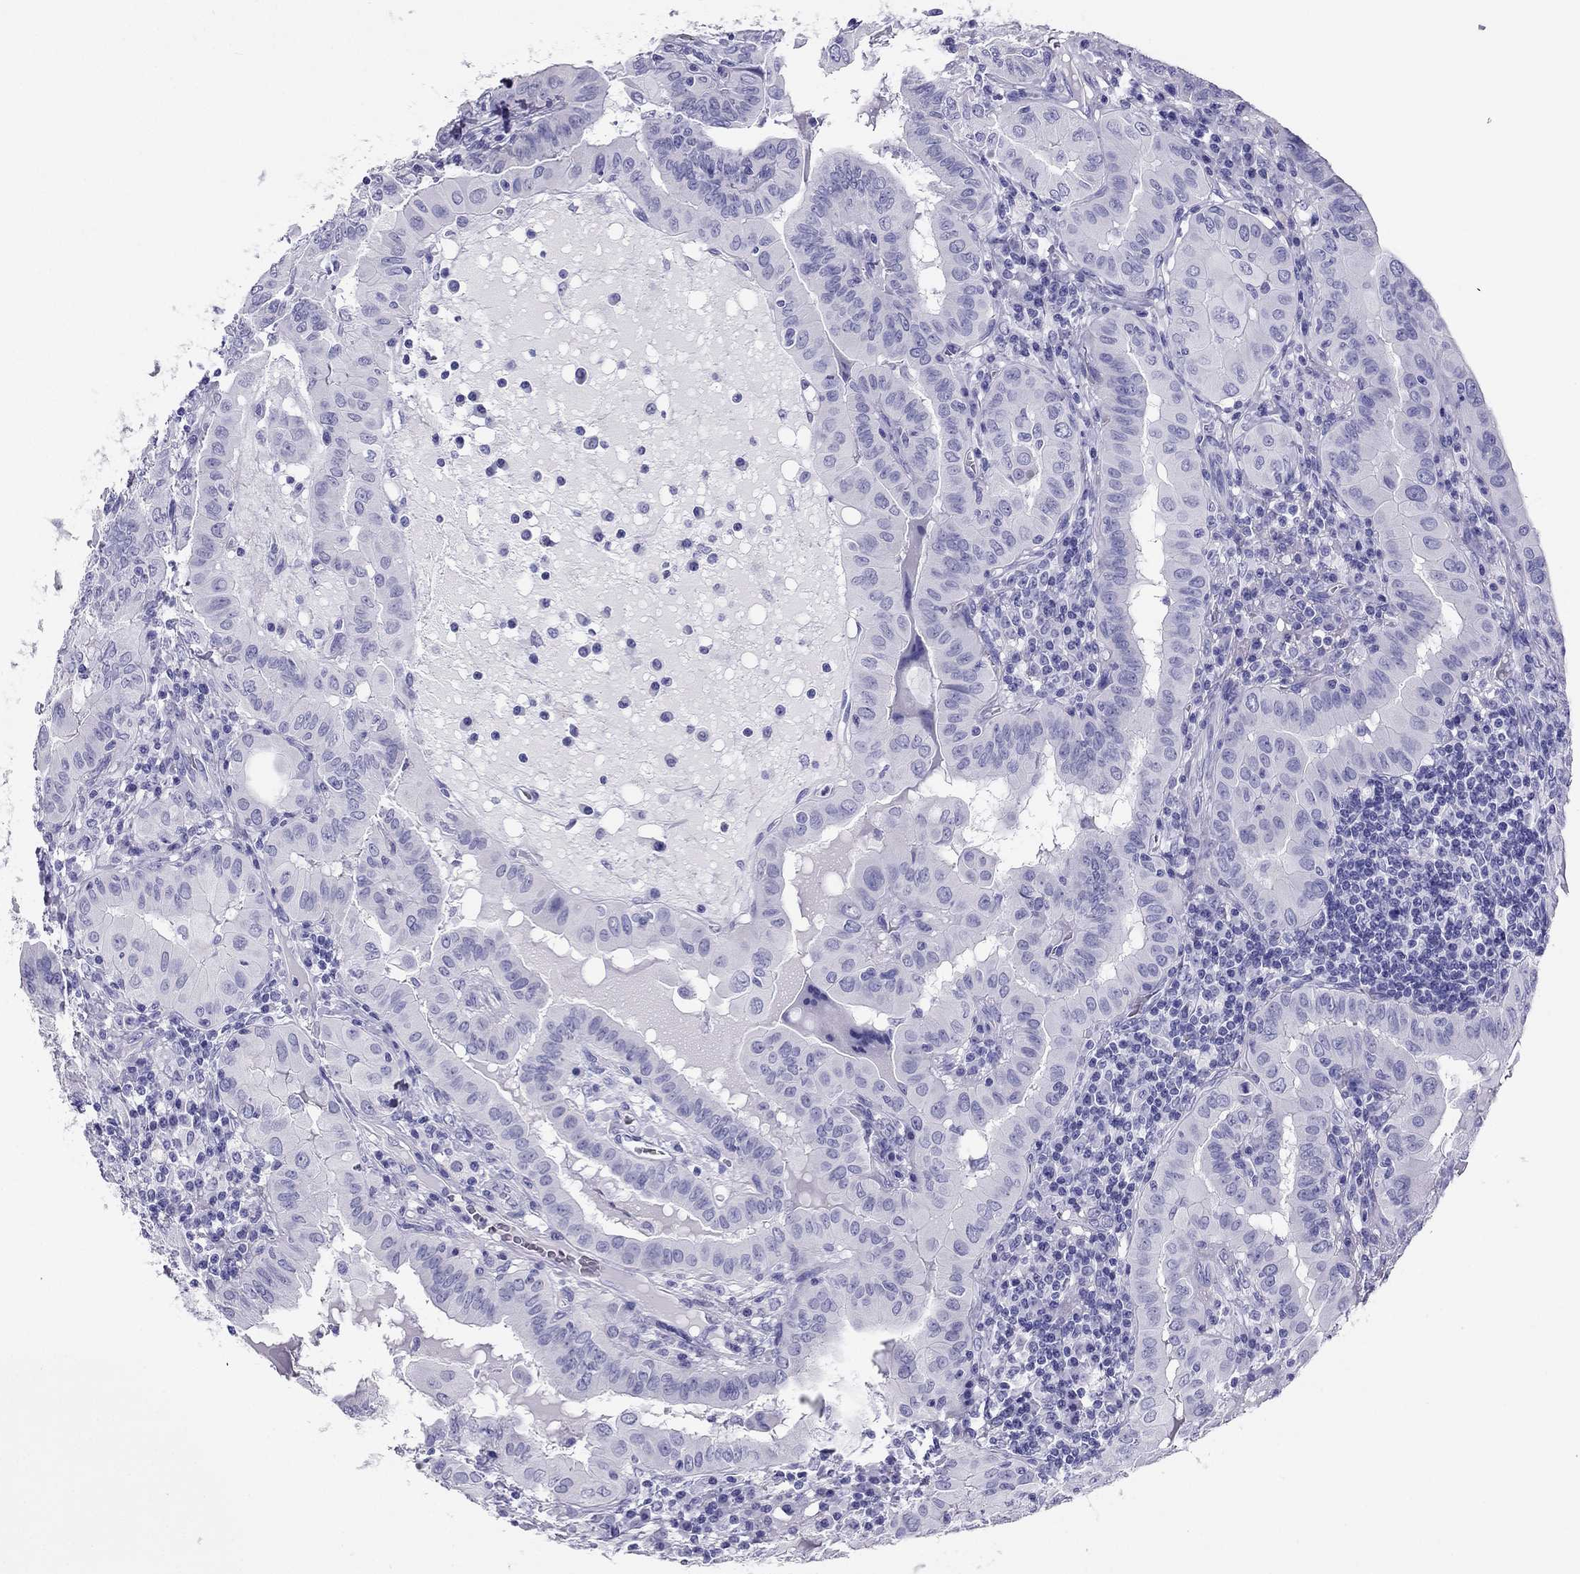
{"staining": {"intensity": "negative", "quantity": "none", "location": "none"}, "tissue": "thyroid cancer", "cell_type": "Tumor cells", "image_type": "cancer", "snomed": [{"axis": "morphology", "description": "Papillary adenocarcinoma, NOS"}, {"axis": "topography", "description": "Thyroid gland"}], "caption": "Micrograph shows no significant protein expression in tumor cells of papillary adenocarcinoma (thyroid). (DAB immunohistochemistry, high magnification).", "gene": "PDE6A", "patient": {"sex": "female", "age": 37}}